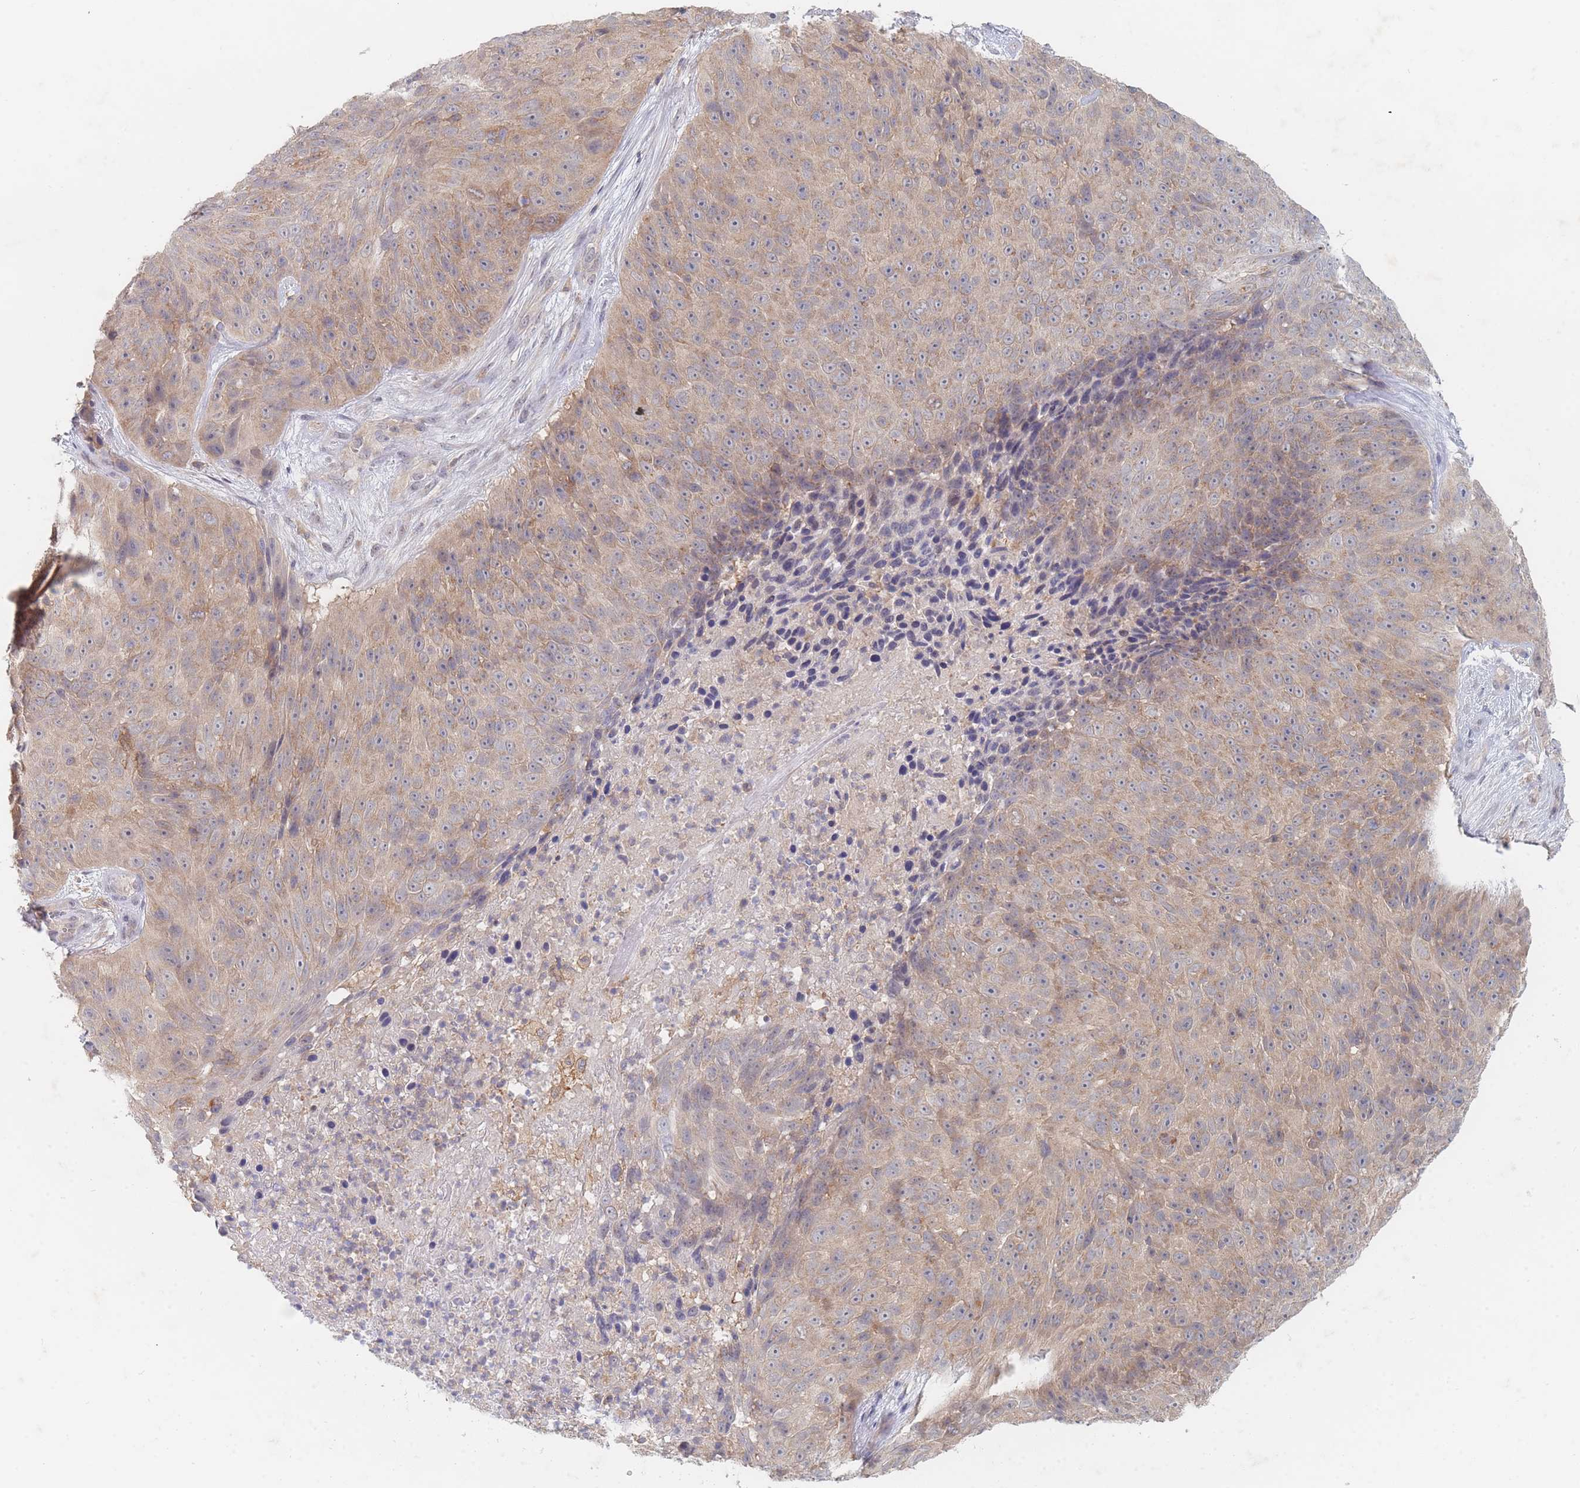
{"staining": {"intensity": "moderate", "quantity": ">75%", "location": "cytoplasmic/membranous"}, "tissue": "skin cancer", "cell_type": "Tumor cells", "image_type": "cancer", "snomed": [{"axis": "morphology", "description": "Squamous cell carcinoma, NOS"}, {"axis": "topography", "description": "Skin"}], "caption": "Protein staining of squamous cell carcinoma (skin) tissue displays moderate cytoplasmic/membranous staining in approximately >75% of tumor cells.", "gene": "PPP6C", "patient": {"sex": "female", "age": 87}}